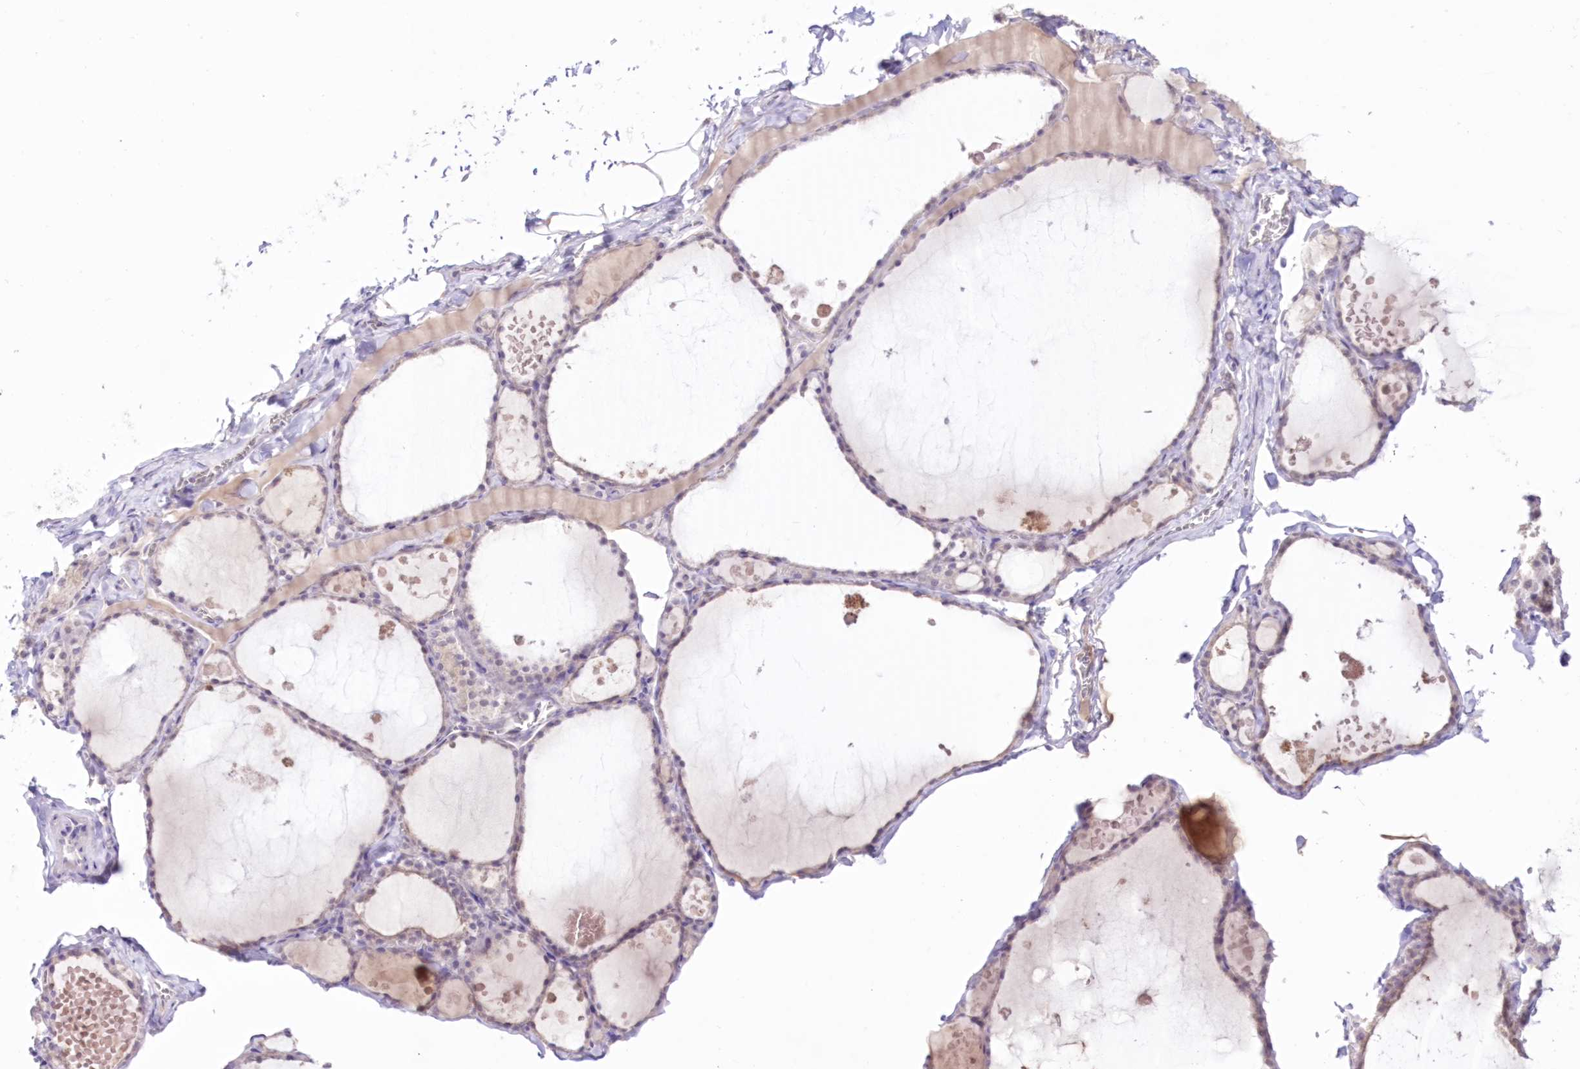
{"staining": {"intensity": "weak", "quantity": "25%-75%", "location": "cytoplasmic/membranous"}, "tissue": "thyroid gland", "cell_type": "Glandular cells", "image_type": "normal", "snomed": [{"axis": "morphology", "description": "Normal tissue, NOS"}, {"axis": "topography", "description": "Thyroid gland"}], "caption": "Immunohistochemistry of benign human thyroid gland reveals low levels of weak cytoplasmic/membranous staining in approximately 25%-75% of glandular cells. The protein of interest is shown in brown color, while the nuclei are stained blue.", "gene": "NEU4", "patient": {"sex": "male", "age": 56}}